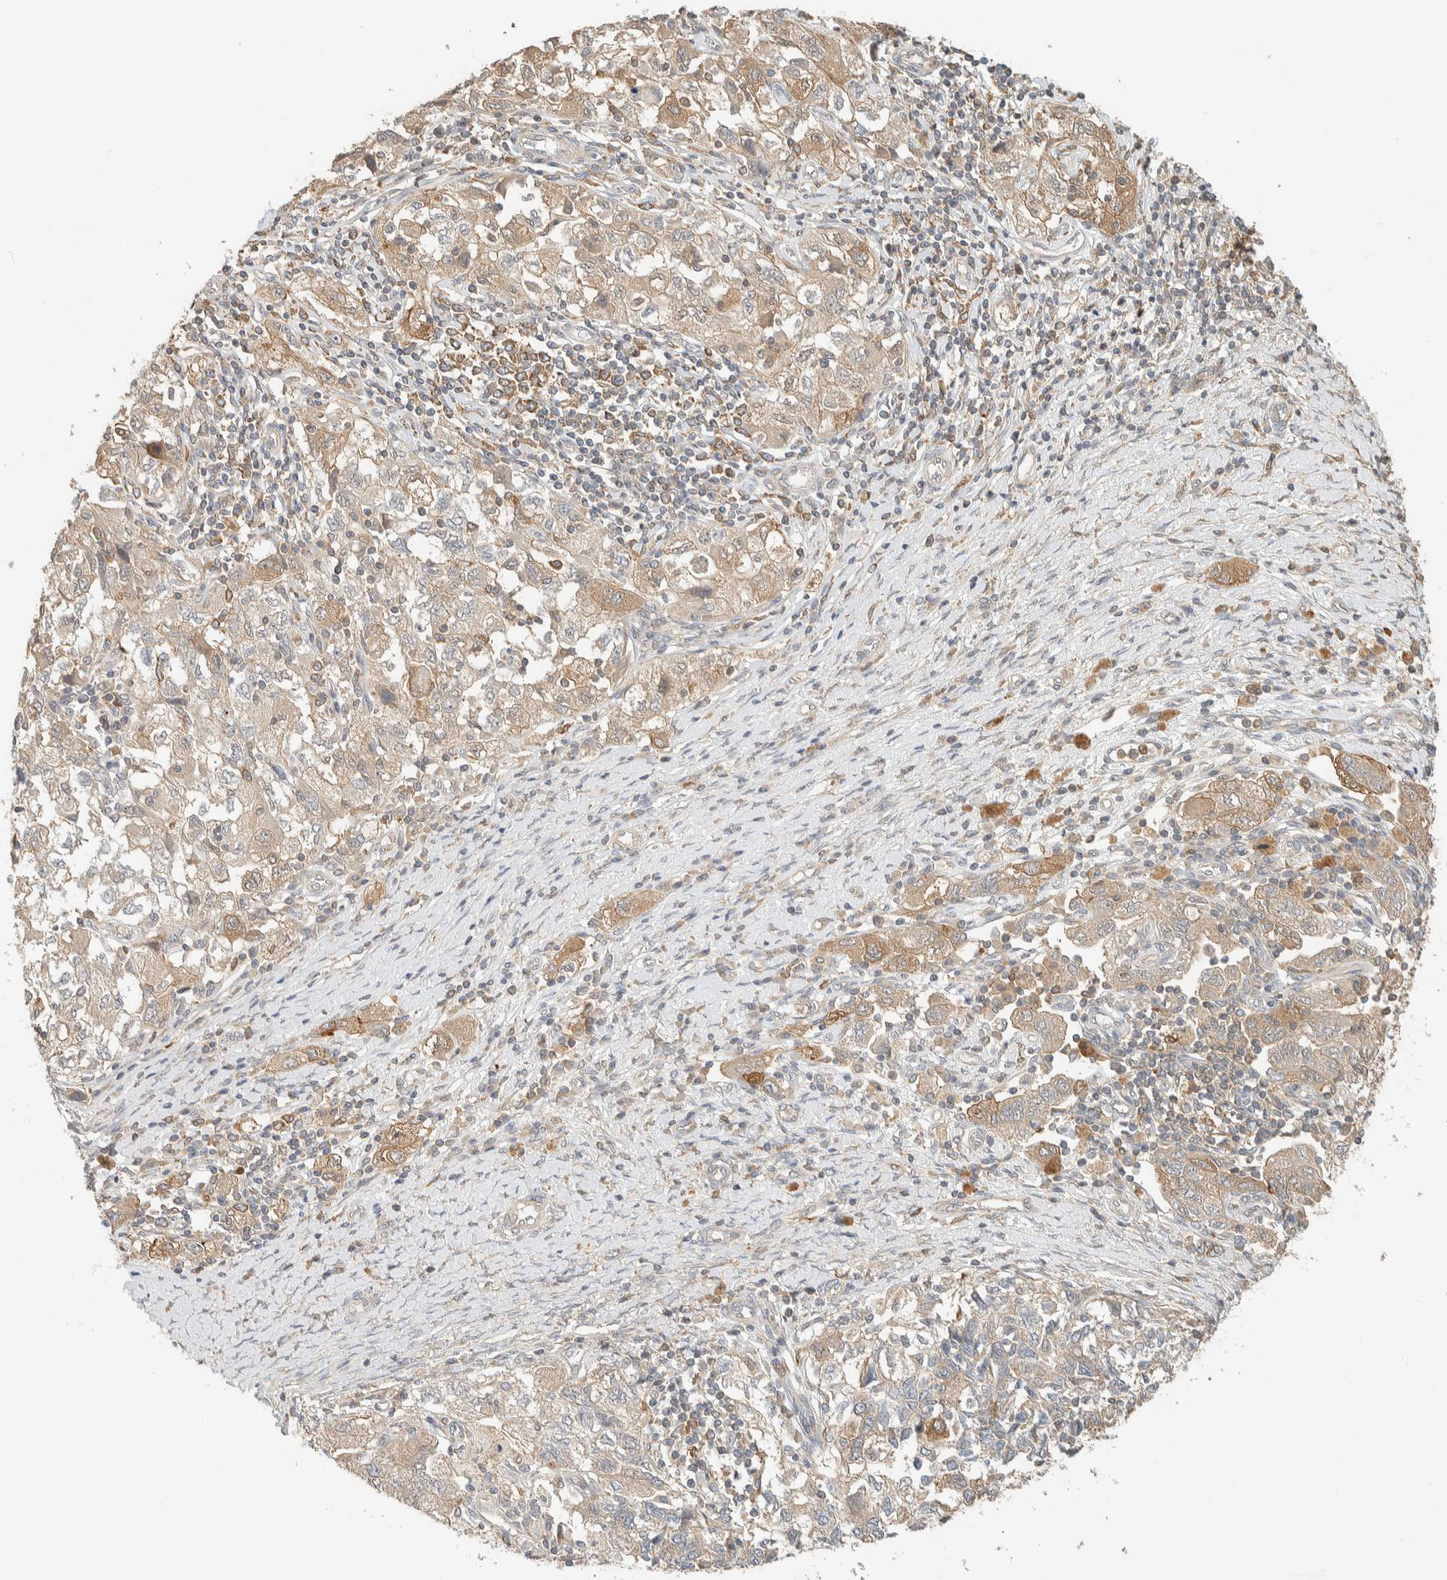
{"staining": {"intensity": "weak", "quantity": ">75%", "location": "cytoplasmic/membranous"}, "tissue": "ovarian cancer", "cell_type": "Tumor cells", "image_type": "cancer", "snomed": [{"axis": "morphology", "description": "Carcinoma, NOS"}, {"axis": "morphology", "description": "Cystadenocarcinoma, serous, NOS"}, {"axis": "topography", "description": "Ovary"}], "caption": "This histopathology image displays immunohistochemistry staining of human serous cystadenocarcinoma (ovarian), with low weak cytoplasmic/membranous positivity in approximately >75% of tumor cells.", "gene": "RAB11FIP1", "patient": {"sex": "female", "age": 69}}